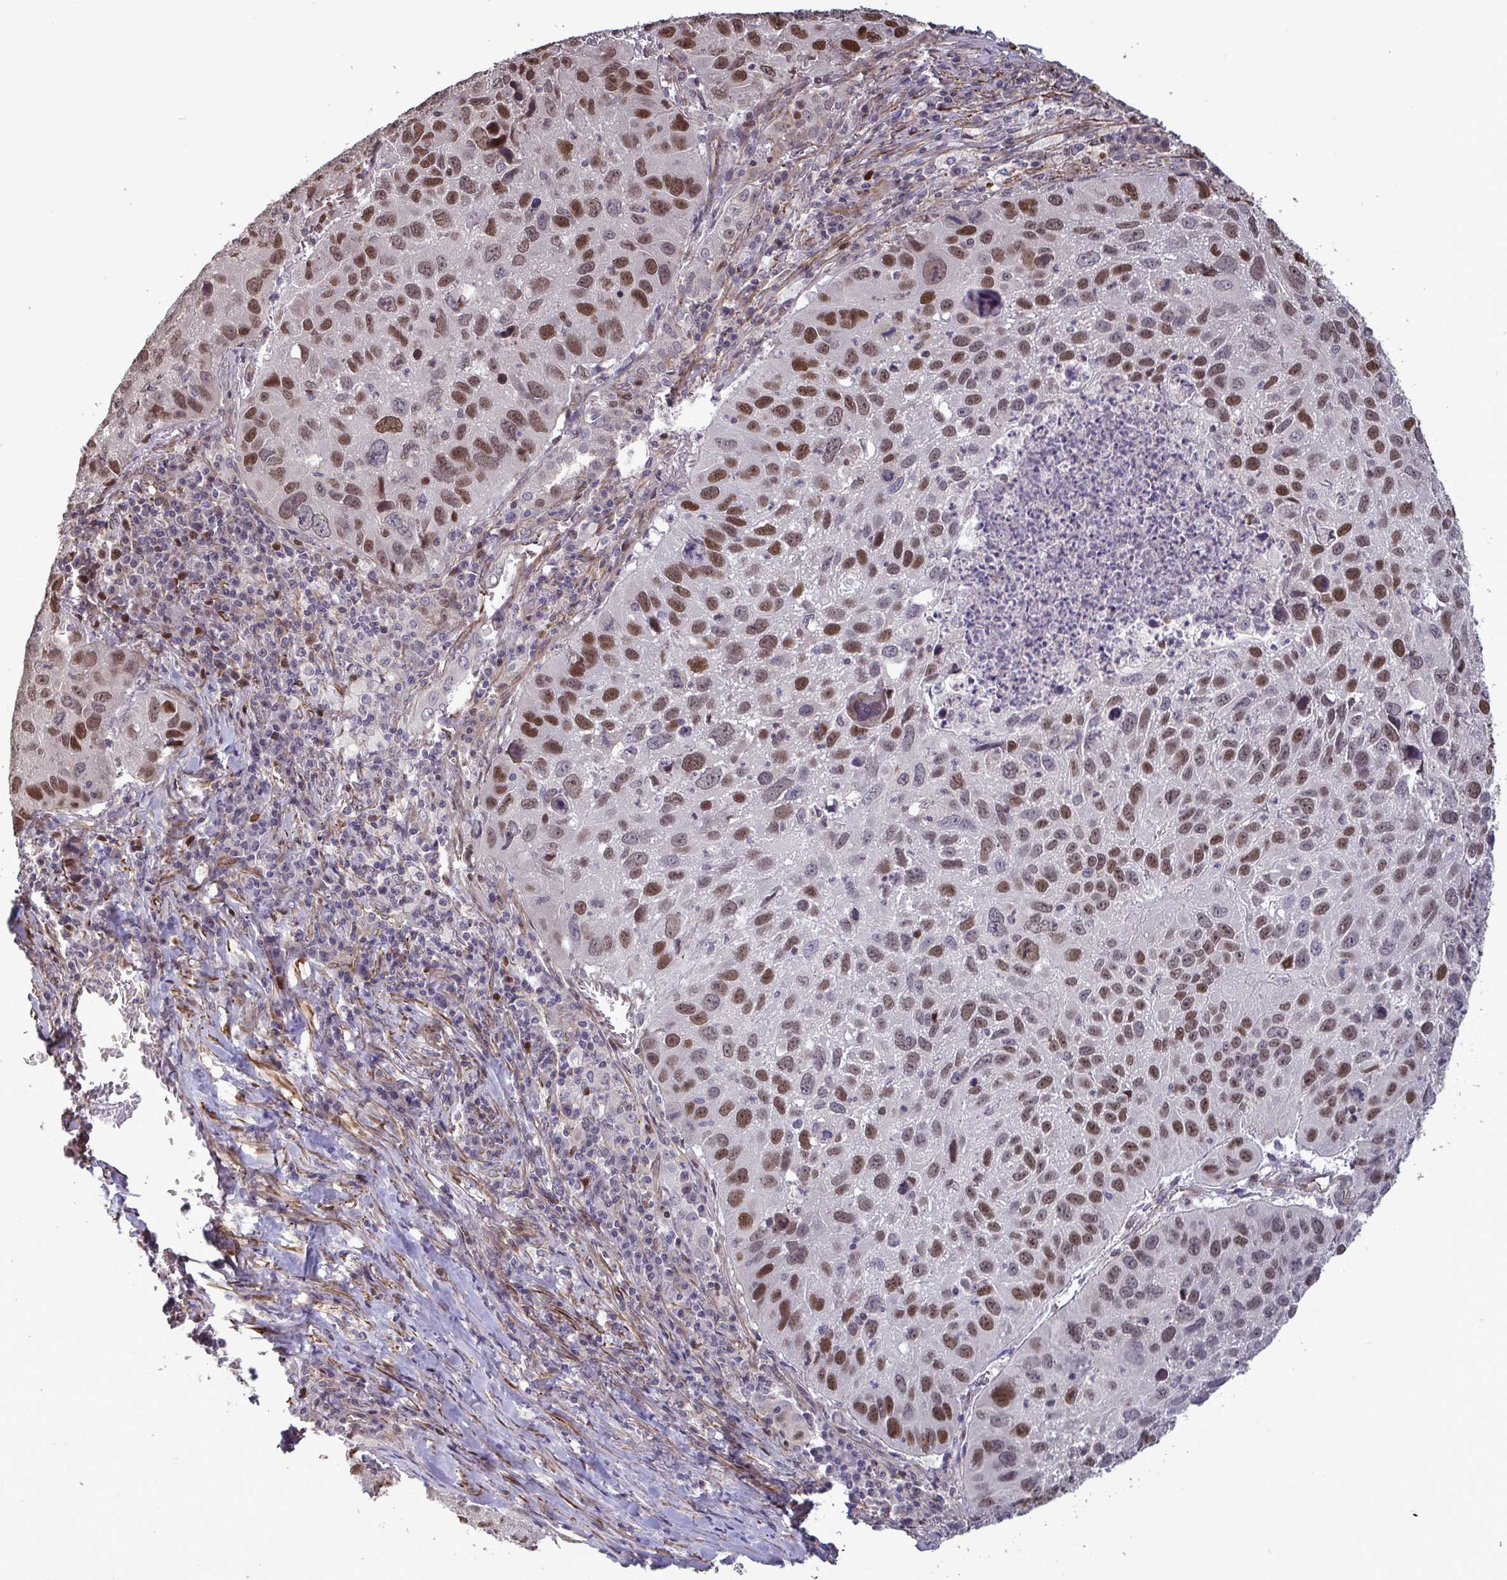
{"staining": {"intensity": "moderate", "quantity": ">75%", "location": "nuclear"}, "tissue": "lung cancer", "cell_type": "Tumor cells", "image_type": "cancer", "snomed": [{"axis": "morphology", "description": "Squamous cell carcinoma, NOS"}, {"axis": "topography", "description": "Lung"}], "caption": "Immunohistochemical staining of human lung squamous cell carcinoma reveals moderate nuclear protein positivity in about >75% of tumor cells.", "gene": "IPO5", "patient": {"sex": "female", "age": 61}}